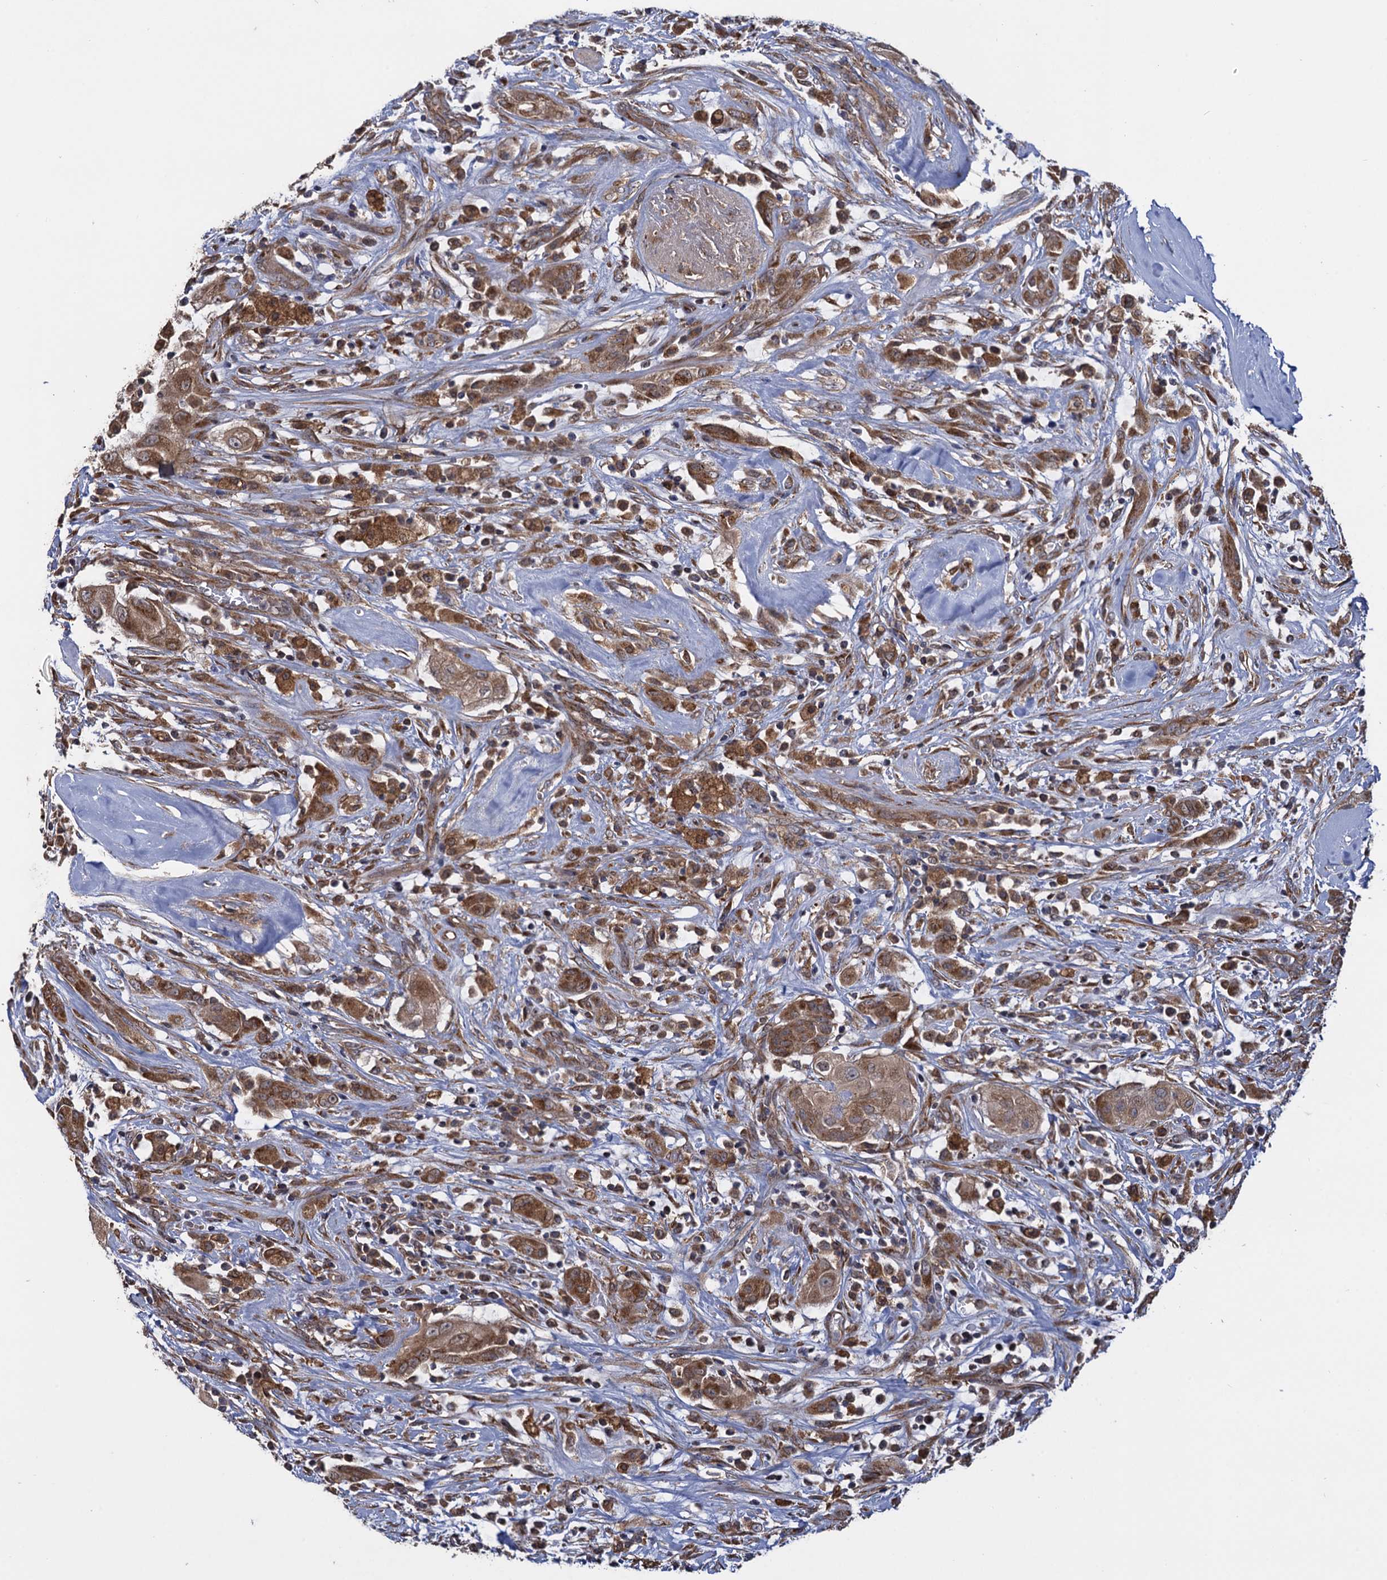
{"staining": {"intensity": "moderate", "quantity": ">75%", "location": "cytoplasmic/membranous"}, "tissue": "thyroid cancer", "cell_type": "Tumor cells", "image_type": "cancer", "snomed": [{"axis": "morphology", "description": "Papillary adenocarcinoma, NOS"}, {"axis": "topography", "description": "Thyroid gland"}], "caption": "Protein staining shows moderate cytoplasmic/membranous expression in about >75% of tumor cells in papillary adenocarcinoma (thyroid).", "gene": "HAUS1", "patient": {"sex": "female", "age": 59}}